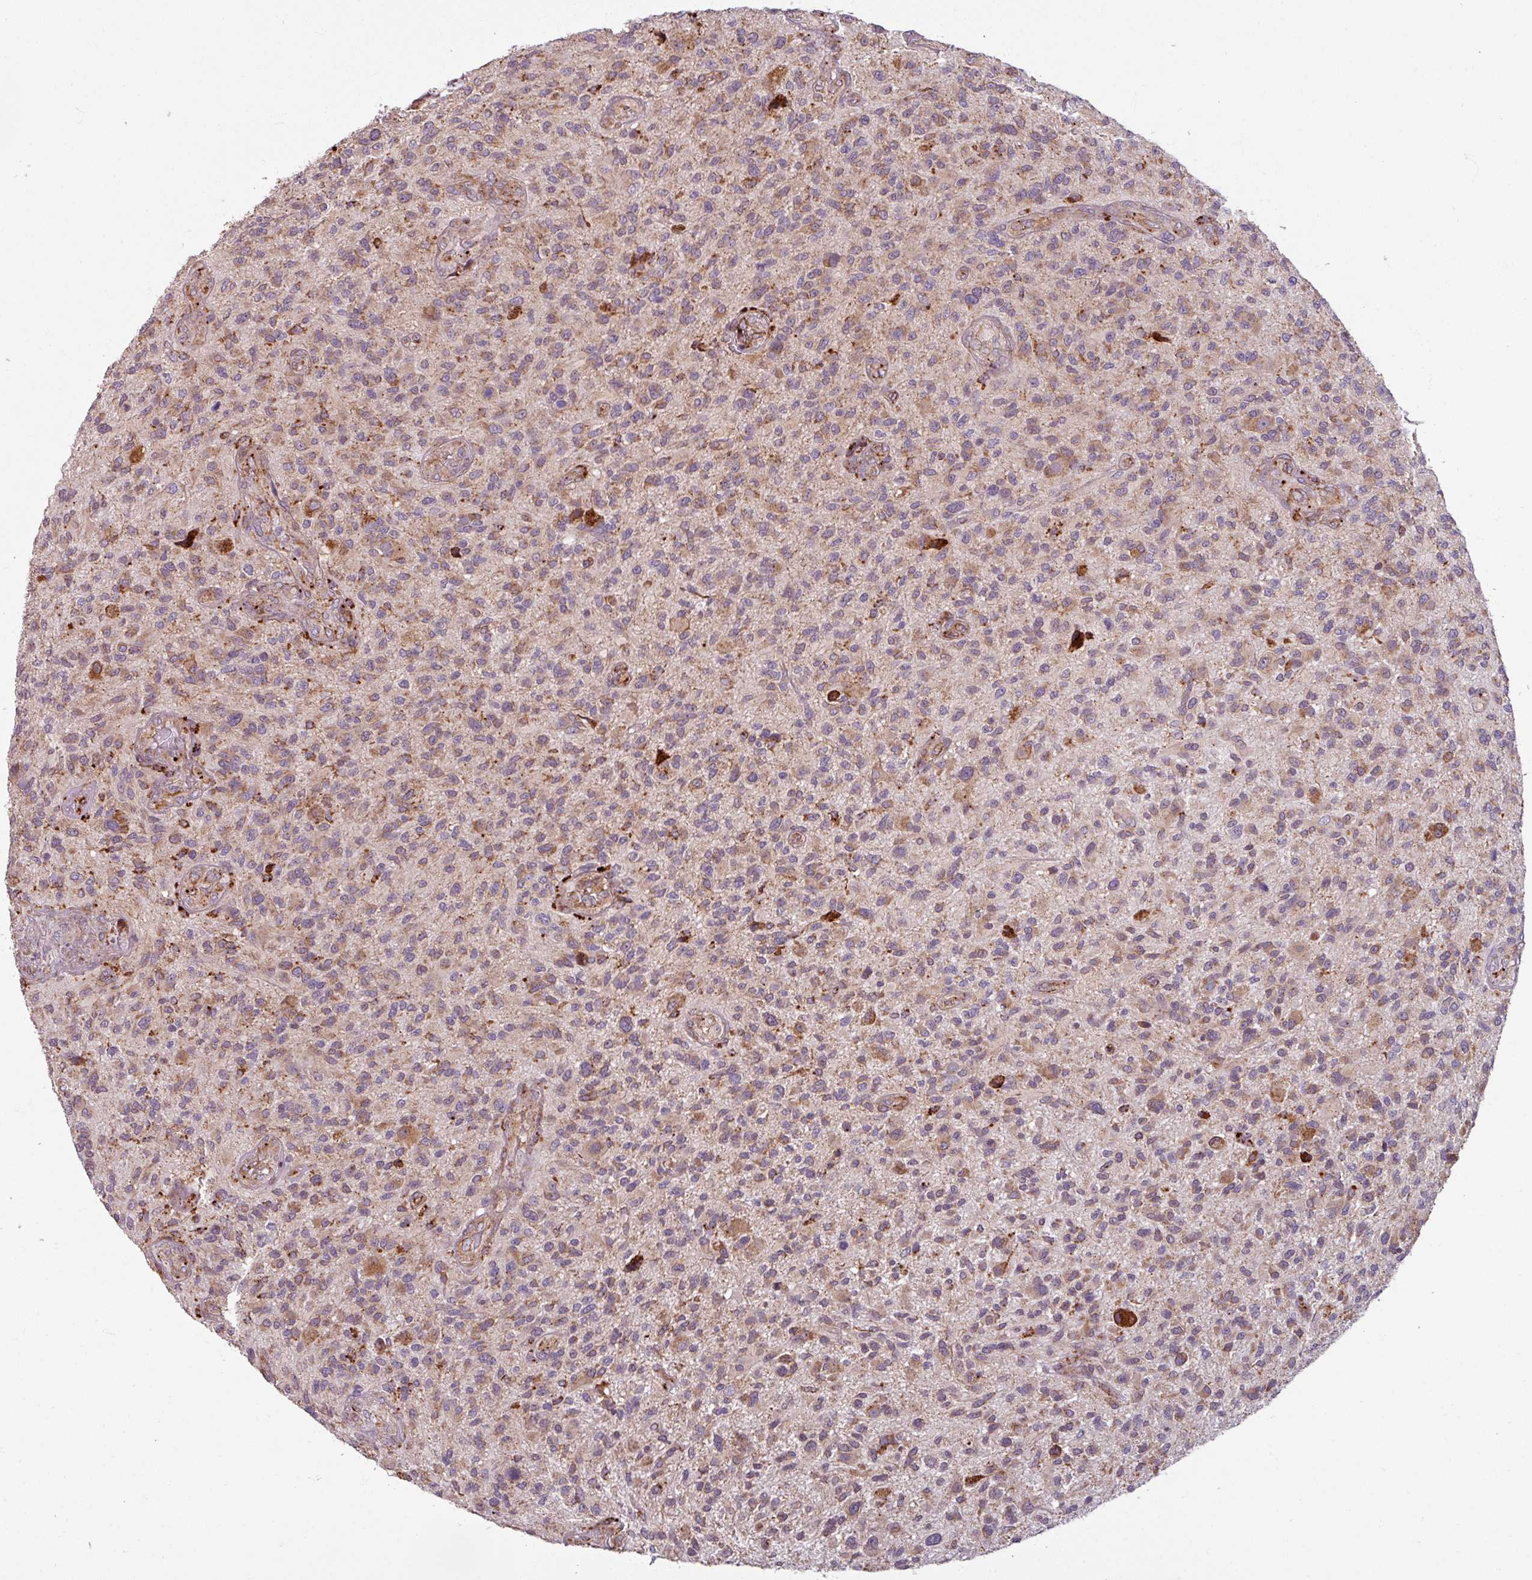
{"staining": {"intensity": "moderate", "quantity": "25%-75%", "location": "cytoplasmic/membranous"}, "tissue": "glioma", "cell_type": "Tumor cells", "image_type": "cancer", "snomed": [{"axis": "morphology", "description": "Glioma, malignant, High grade"}, {"axis": "topography", "description": "Brain"}], "caption": "Immunohistochemical staining of human glioma shows medium levels of moderate cytoplasmic/membranous expression in approximately 25%-75% of tumor cells.", "gene": "MAGT1", "patient": {"sex": "male", "age": 47}}